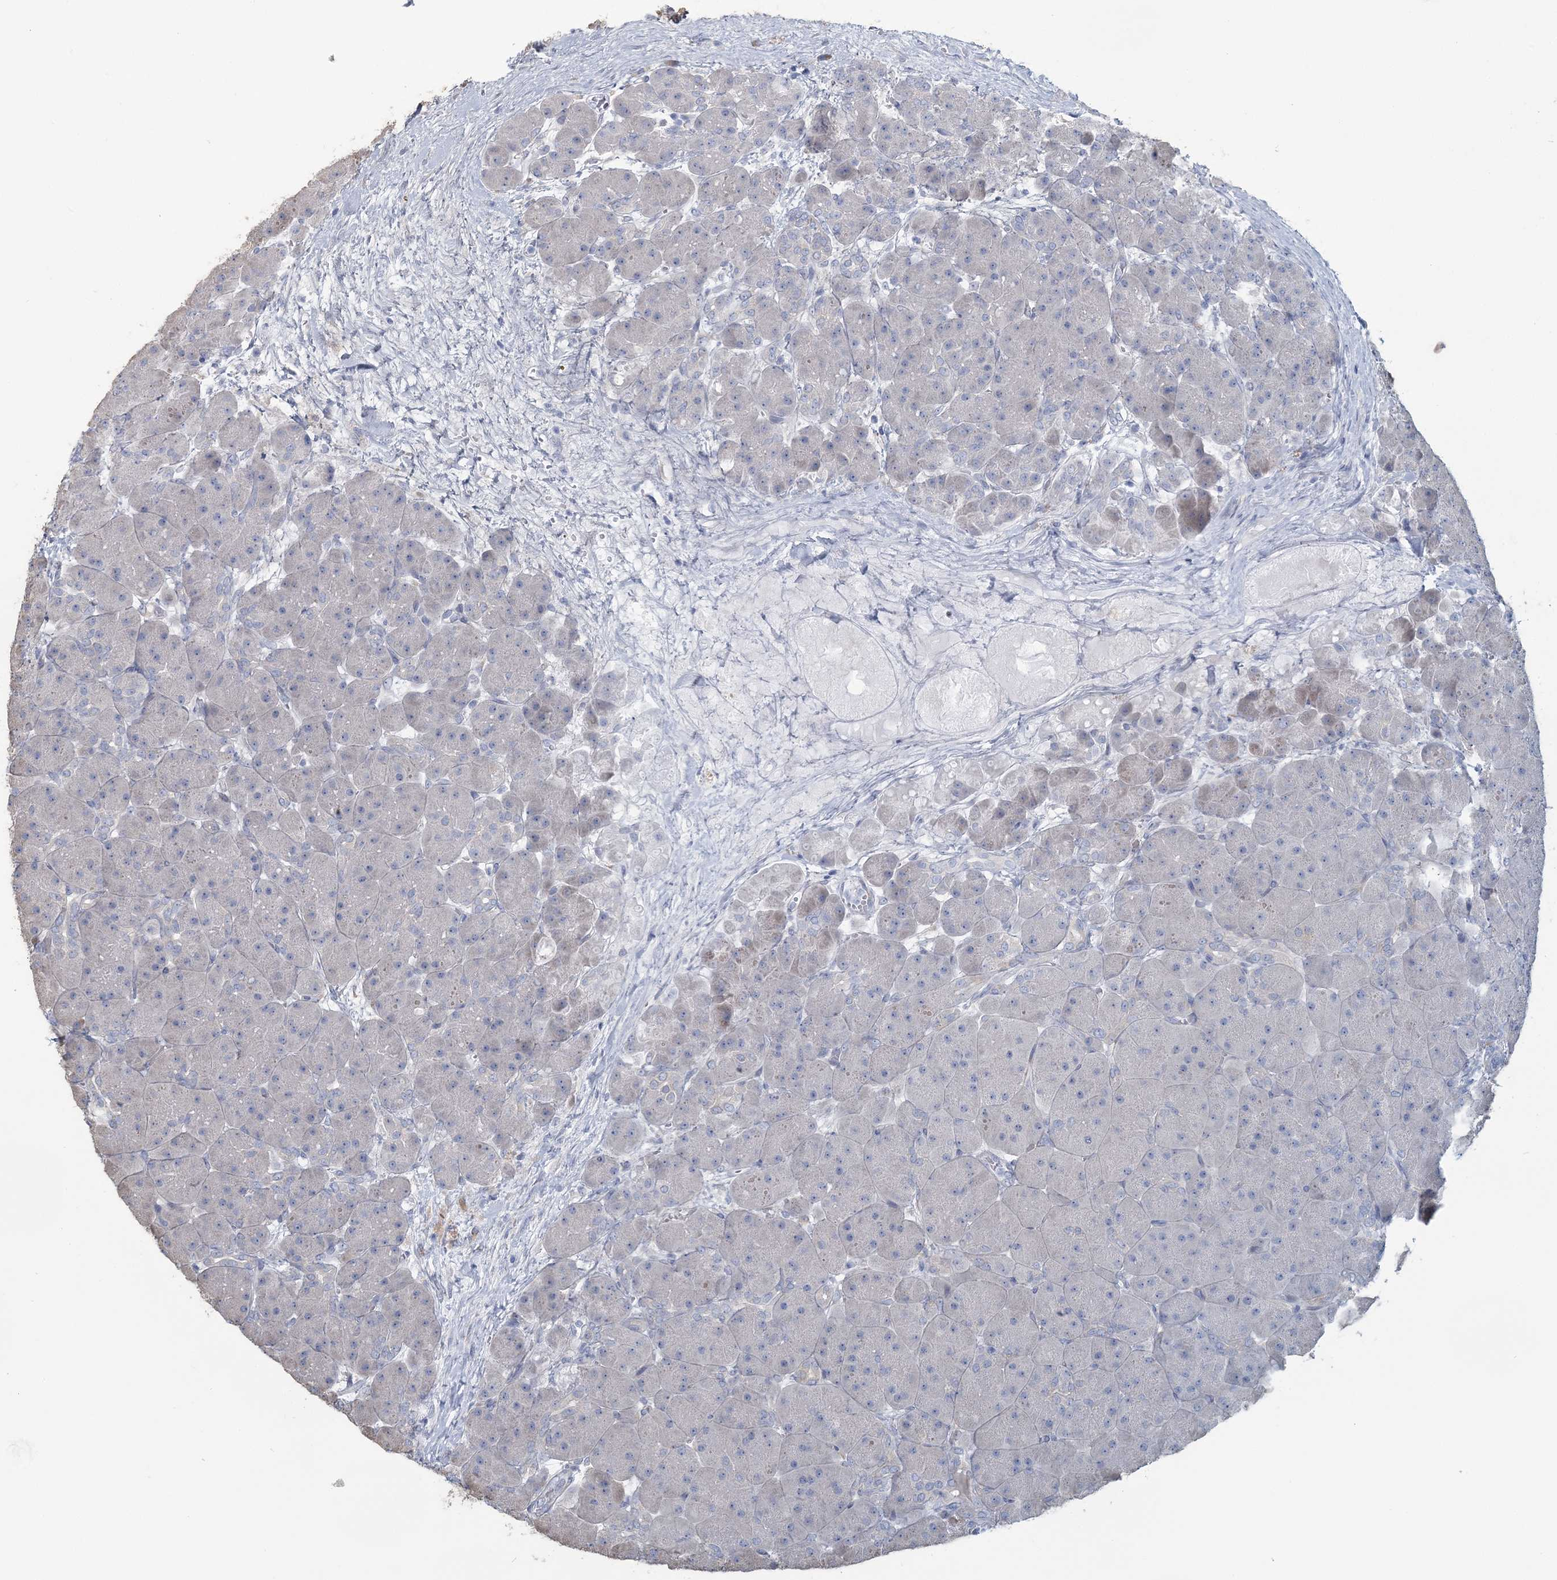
{"staining": {"intensity": "negative", "quantity": "none", "location": "none"}, "tissue": "pancreas", "cell_type": "Exocrine glandular cells", "image_type": "normal", "snomed": [{"axis": "morphology", "description": "Normal tissue, NOS"}, {"axis": "topography", "description": "Pancreas"}], "caption": "The image displays no significant staining in exocrine glandular cells of pancreas. Nuclei are stained in blue.", "gene": "CMBL", "patient": {"sex": "male", "age": 66}}